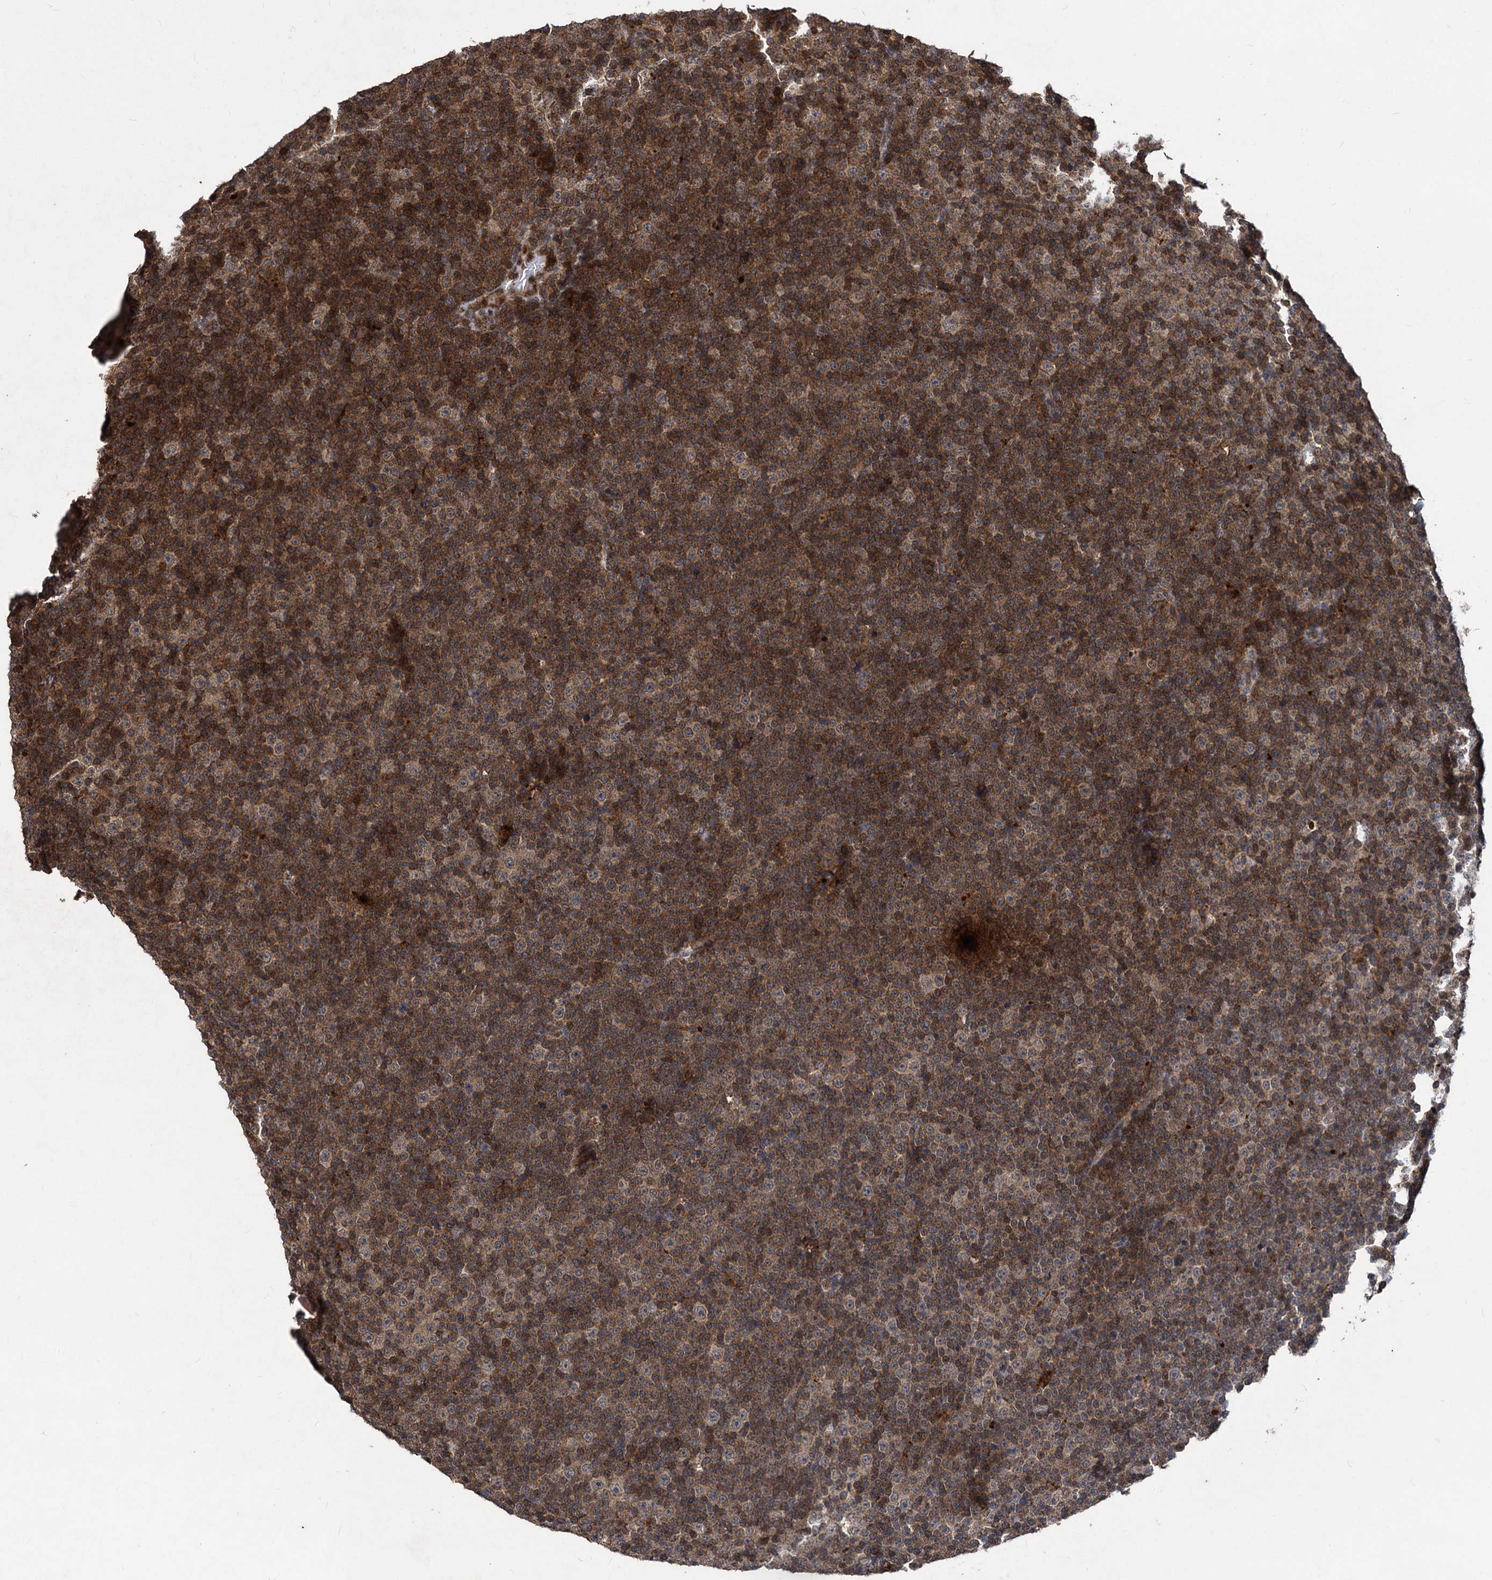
{"staining": {"intensity": "moderate", "quantity": ">75%", "location": "cytoplasmic/membranous"}, "tissue": "lymphoma", "cell_type": "Tumor cells", "image_type": "cancer", "snomed": [{"axis": "morphology", "description": "Malignant lymphoma, non-Hodgkin's type, Low grade"}, {"axis": "topography", "description": "Lymph node"}], "caption": "A brown stain highlights moderate cytoplasmic/membranous expression of a protein in malignant lymphoma, non-Hodgkin's type (low-grade) tumor cells. (DAB (3,3'-diaminobenzidine) = brown stain, brightfield microscopy at high magnification).", "gene": "BCL2L2", "patient": {"sex": "female", "age": 67}}